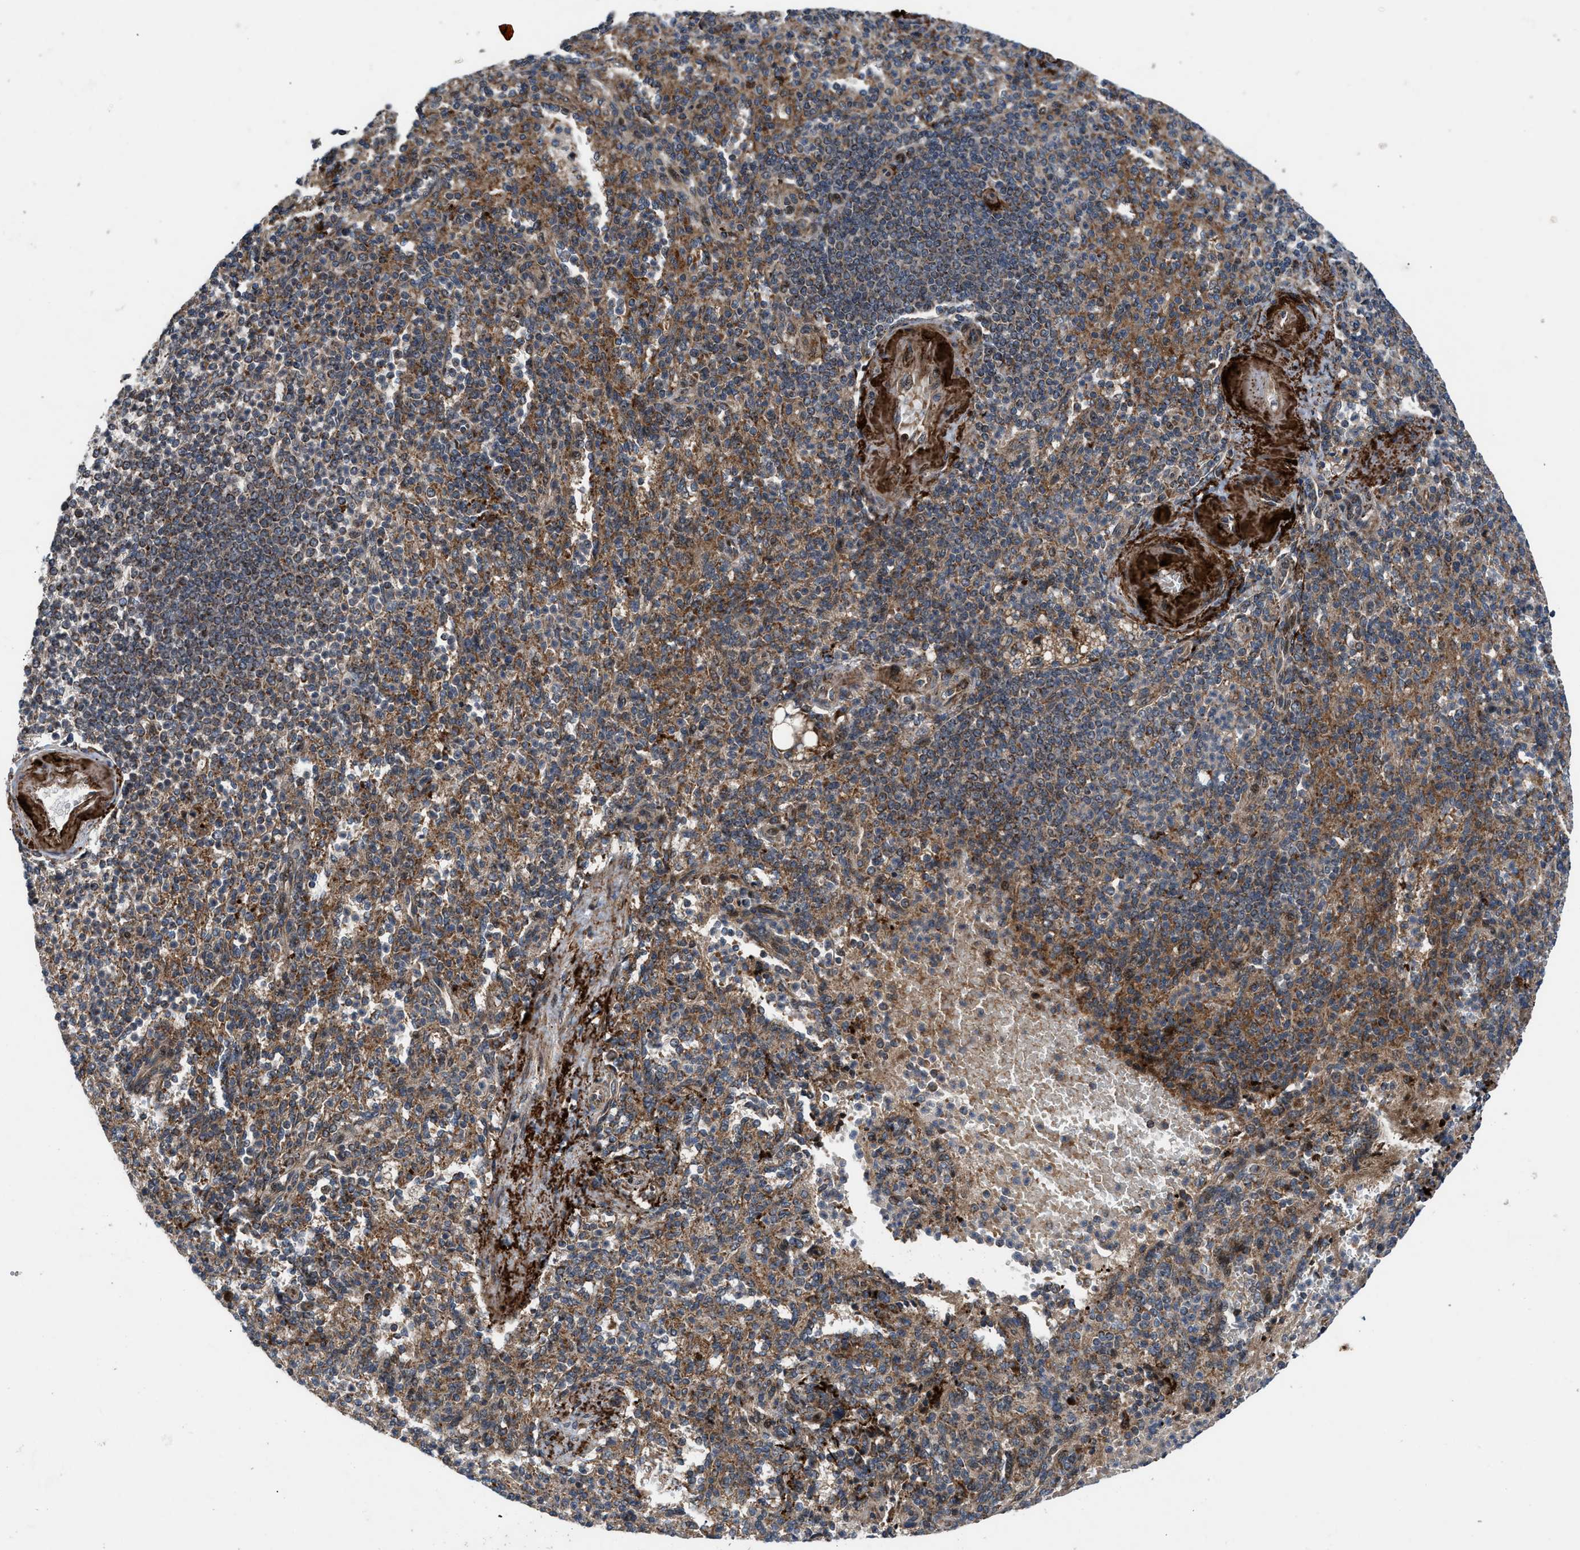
{"staining": {"intensity": "moderate", "quantity": ">75%", "location": "cytoplasmic/membranous"}, "tissue": "spleen", "cell_type": "Cells in red pulp", "image_type": "normal", "snomed": [{"axis": "morphology", "description": "Normal tissue, NOS"}, {"axis": "topography", "description": "Spleen"}], "caption": "An image of human spleen stained for a protein demonstrates moderate cytoplasmic/membranous brown staining in cells in red pulp. The staining is performed using DAB brown chromogen to label protein expression. The nuclei are counter-stained blue using hematoxylin.", "gene": "AP3M2", "patient": {"sex": "female", "age": 74}}